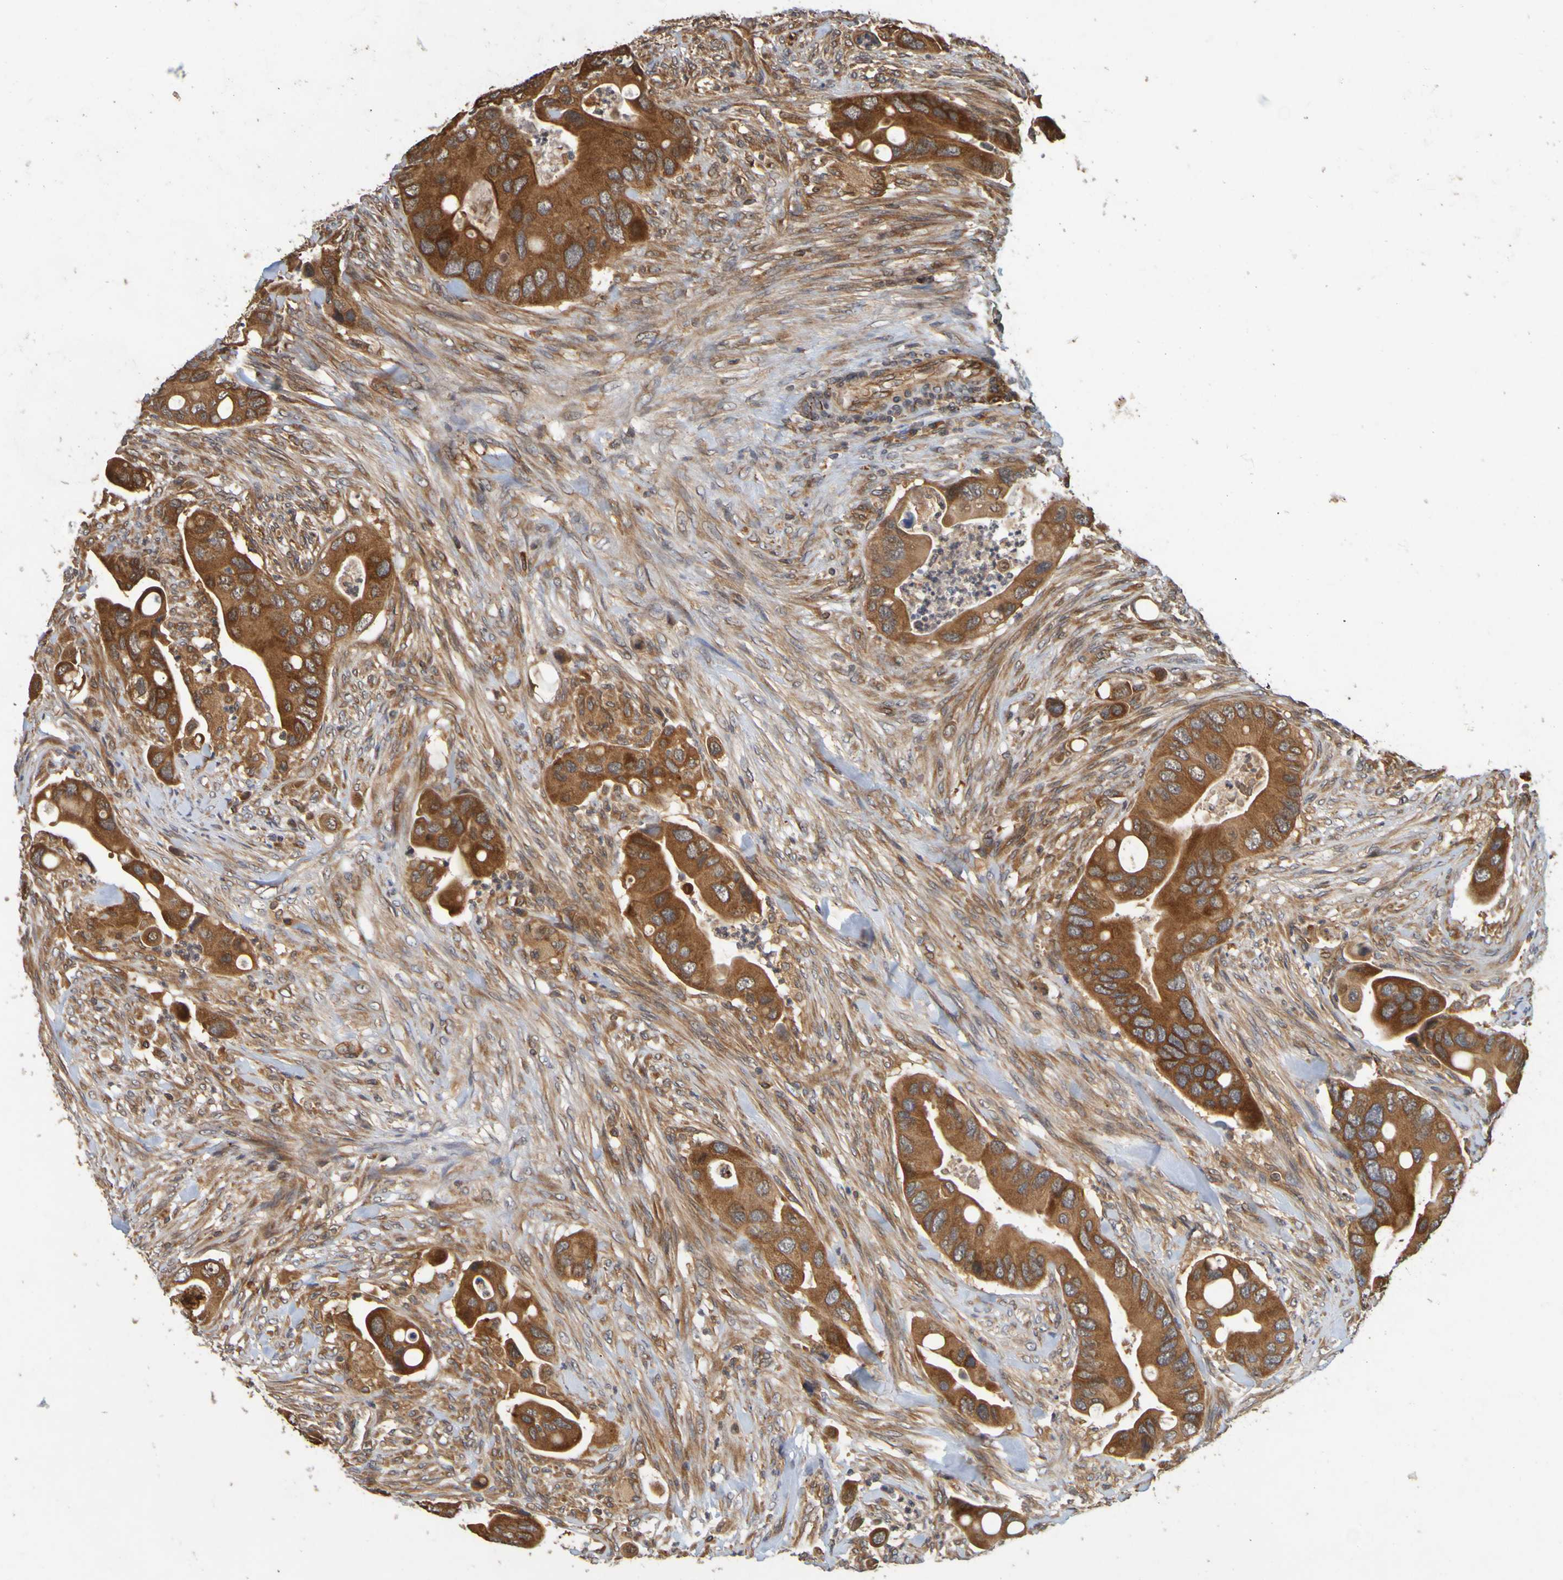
{"staining": {"intensity": "strong", "quantity": ">75%", "location": "cytoplasmic/membranous"}, "tissue": "colorectal cancer", "cell_type": "Tumor cells", "image_type": "cancer", "snomed": [{"axis": "morphology", "description": "Adenocarcinoma, NOS"}, {"axis": "topography", "description": "Rectum"}], "caption": "A high-resolution histopathology image shows immunohistochemistry staining of colorectal adenocarcinoma, which shows strong cytoplasmic/membranous staining in about >75% of tumor cells.", "gene": "OCRL", "patient": {"sex": "female", "age": 57}}